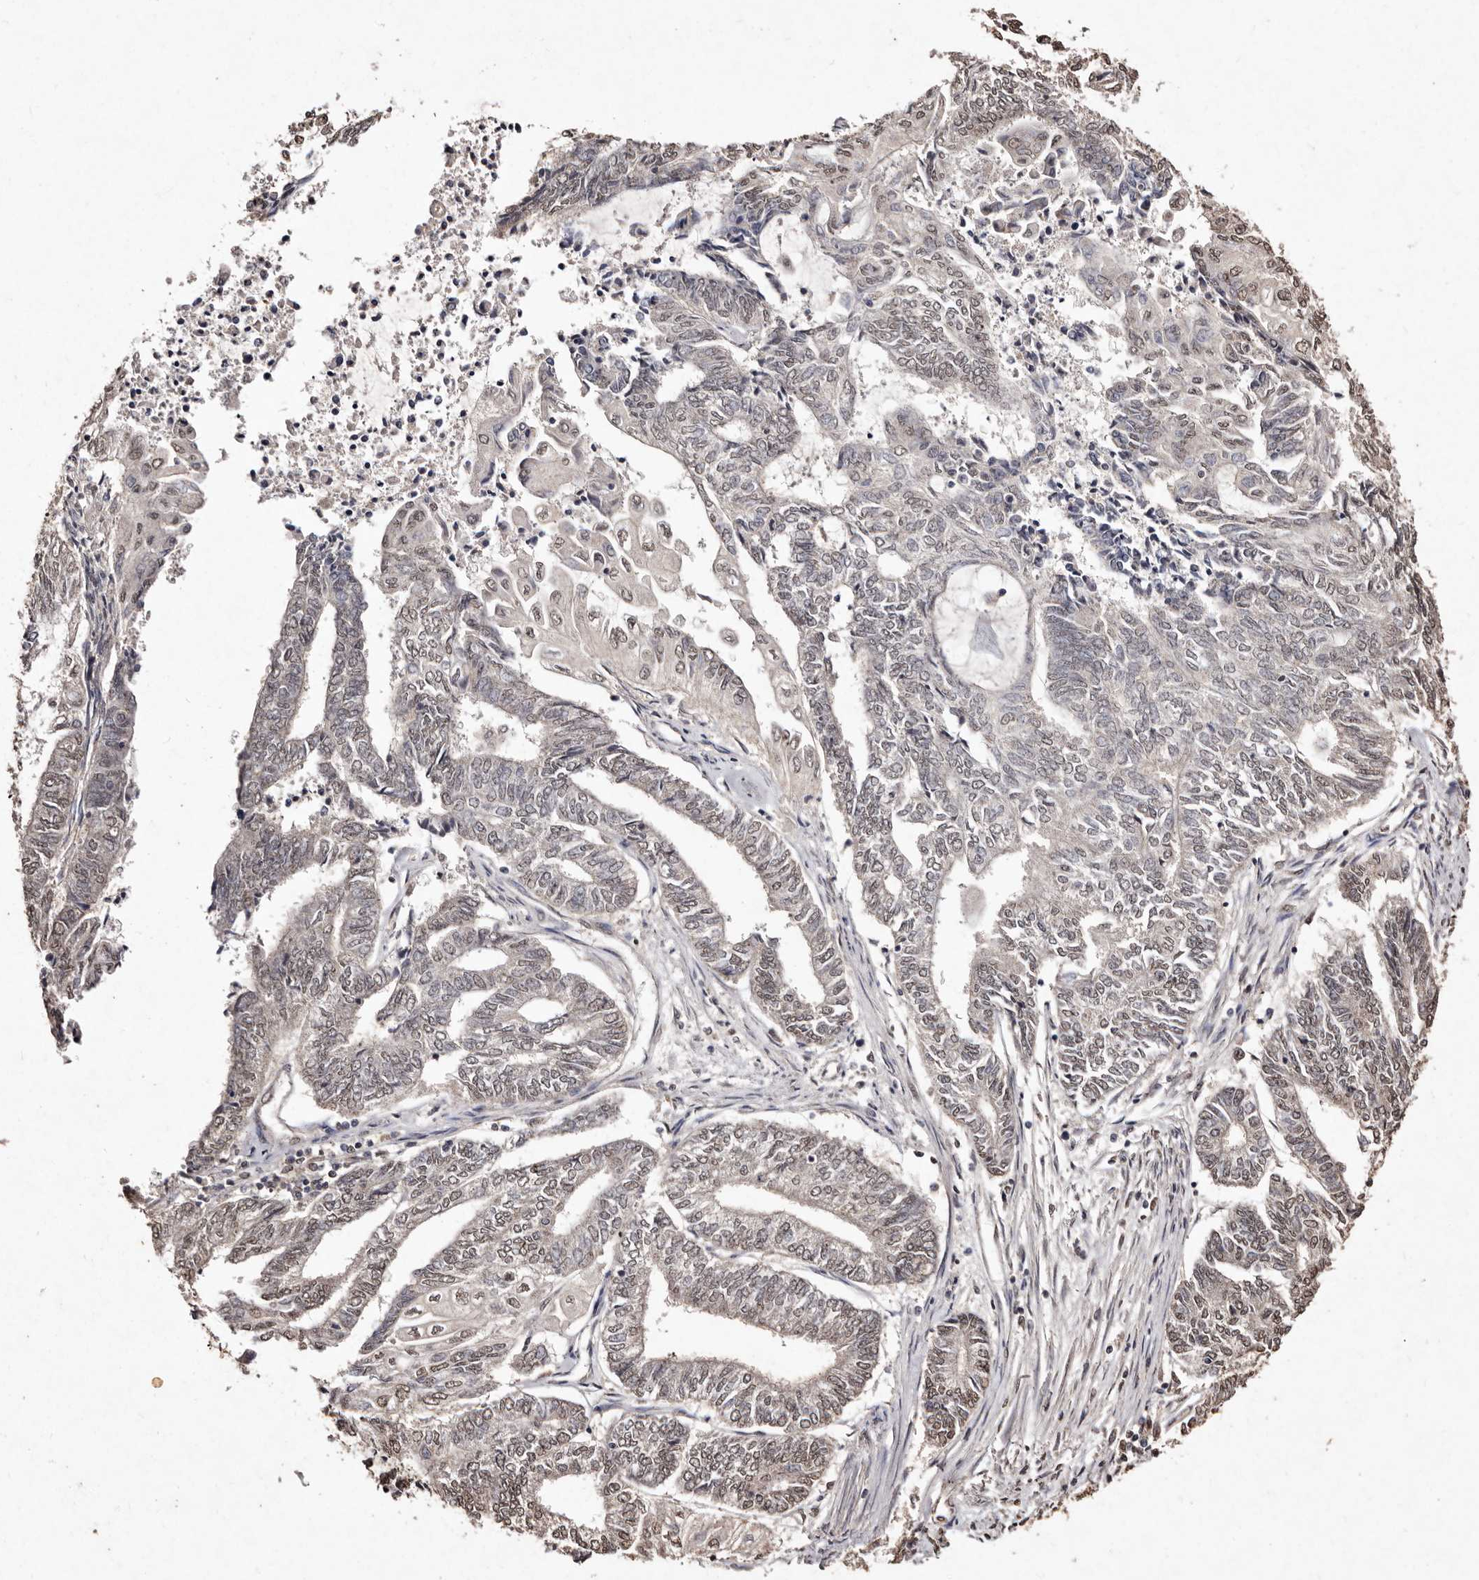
{"staining": {"intensity": "weak", "quantity": "25%-75%", "location": "nuclear"}, "tissue": "endometrial cancer", "cell_type": "Tumor cells", "image_type": "cancer", "snomed": [{"axis": "morphology", "description": "Adenocarcinoma, NOS"}, {"axis": "topography", "description": "Uterus"}, {"axis": "topography", "description": "Endometrium"}], "caption": "The image exhibits staining of adenocarcinoma (endometrial), revealing weak nuclear protein positivity (brown color) within tumor cells.", "gene": "ERBB4", "patient": {"sex": "female", "age": 70}}